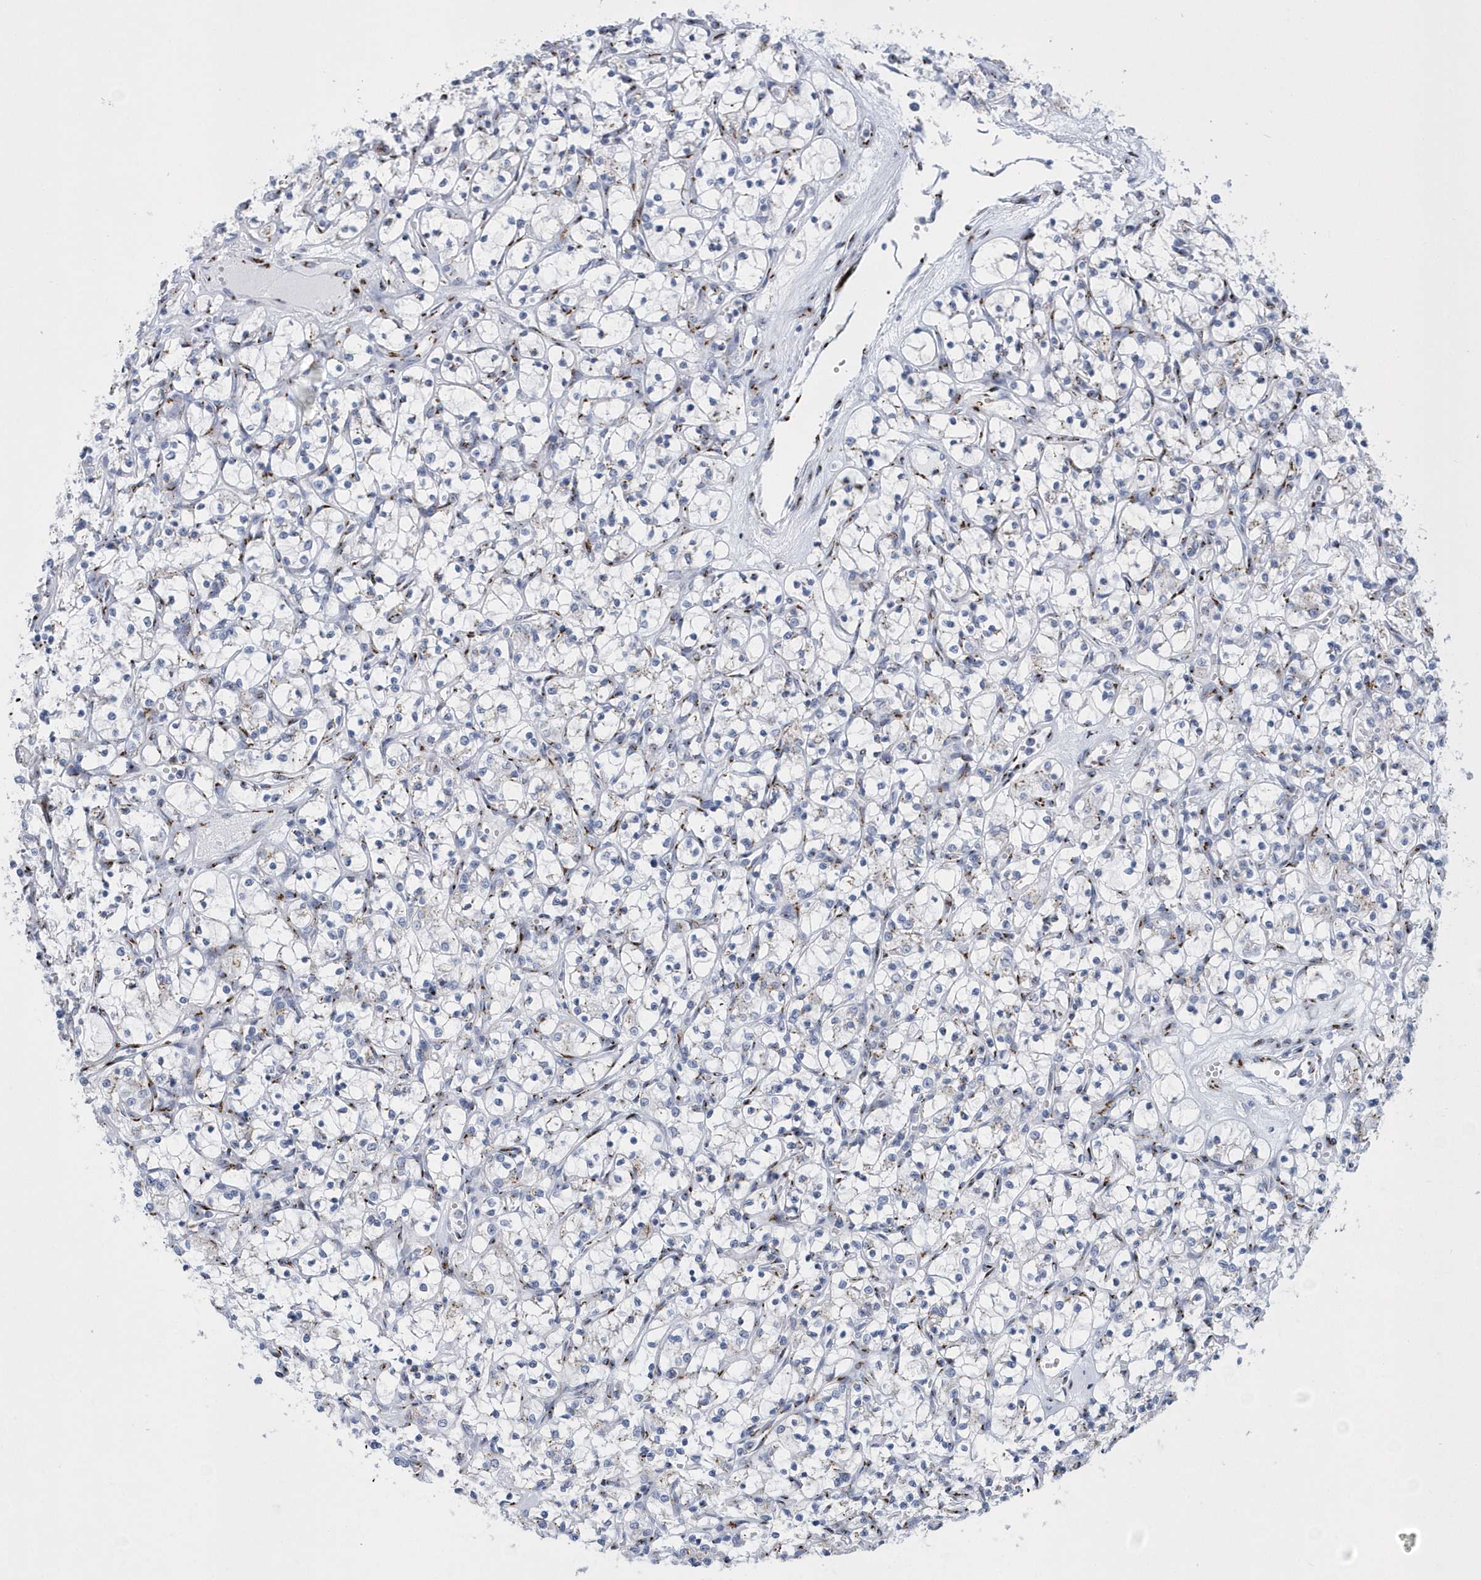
{"staining": {"intensity": "negative", "quantity": "none", "location": "none"}, "tissue": "renal cancer", "cell_type": "Tumor cells", "image_type": "cancer", "snomed": [{"axis": "morphology", "description": "Adenocarcinoma, NOS"}, {"axis": "topography", "description": "Kidney"}], "caption": "Tumor cells are negative for brown protein staining in renal cancer.", "gene": "SLX9", "patient": {"sex": "female", "age": 69}}